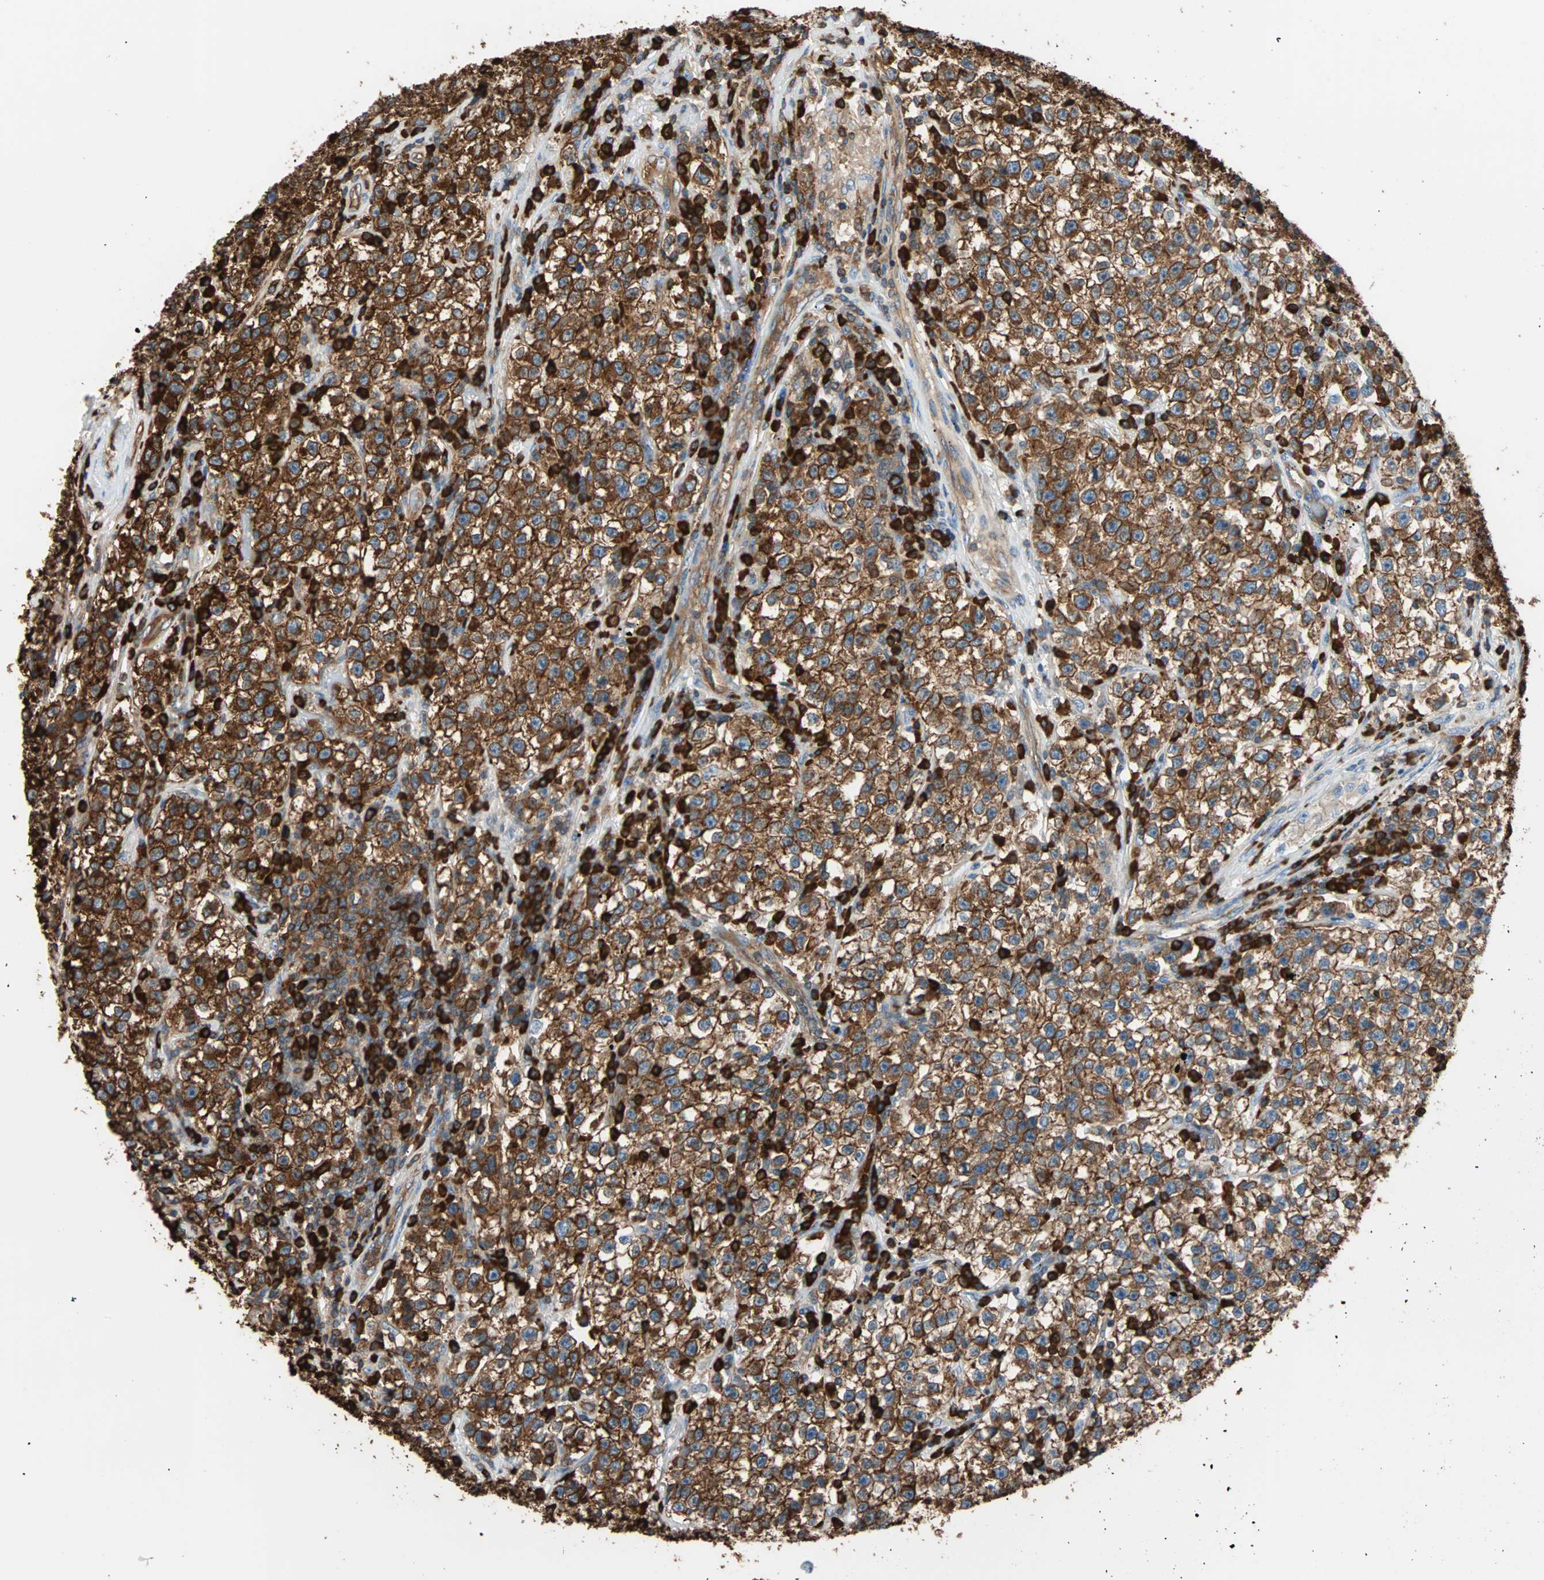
{"staining": {"intensity": "strong", "quantity": ">75%", "location": "cytoplasmic/membranous"}, "tissue": "testis cancer", "cell_type": "Tumor cells", "image_type": "cancer", "snomed": [{"axis": "morphology", "description": "Seminoma, NOS"}, {"axis": "topography", "description": "Testis"}], "caption": "Immunohistochemical staining of testis seminoma displays strong cytoplasmic/membranous protein positivity in approximately >75% of tumor cells.", "gene": "EEF2", "patient": {"sex": "male", "age": 22}}